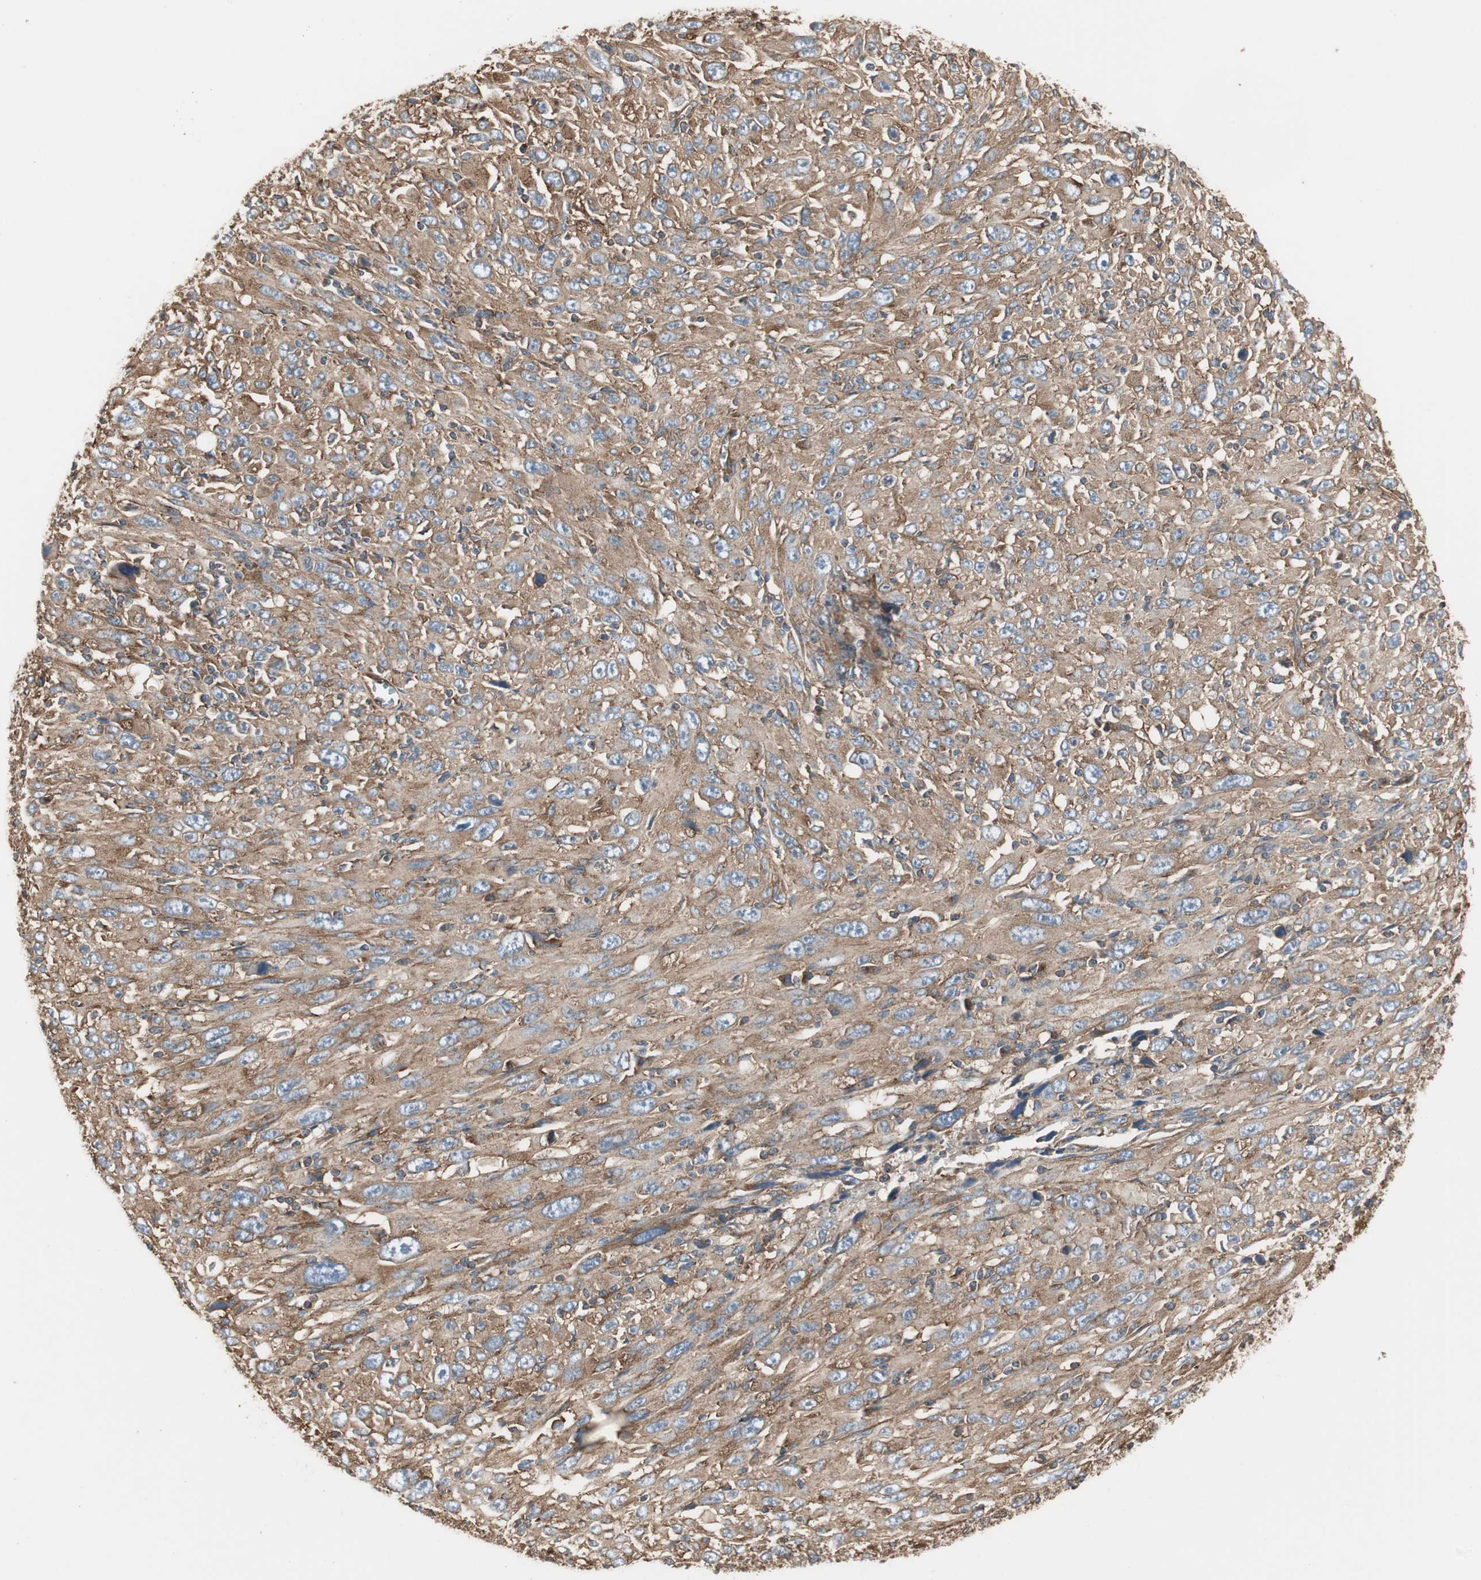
{"staining": {"intensity": "moderate", "quantity": ">75%", "location": "cytoplasmic/membranous"}, "tissue": "melanoma", "cell_type": "Tumor cells", "image_type": "cancer", "snomed": [{"axis": "morphology", "description": "Malignant melanoma, Metastatic site"}, {"axis": "topography", "description": "Skin"}], "caption": "Malignant melanoma (metastatic site) stained for a protein (brown) exhibits moderate cytoplasmic/membranous positive expression in approximately >75% of tumor cells.", "gene": "H6PD", "patient": {"sex": "female", "age": 56}}